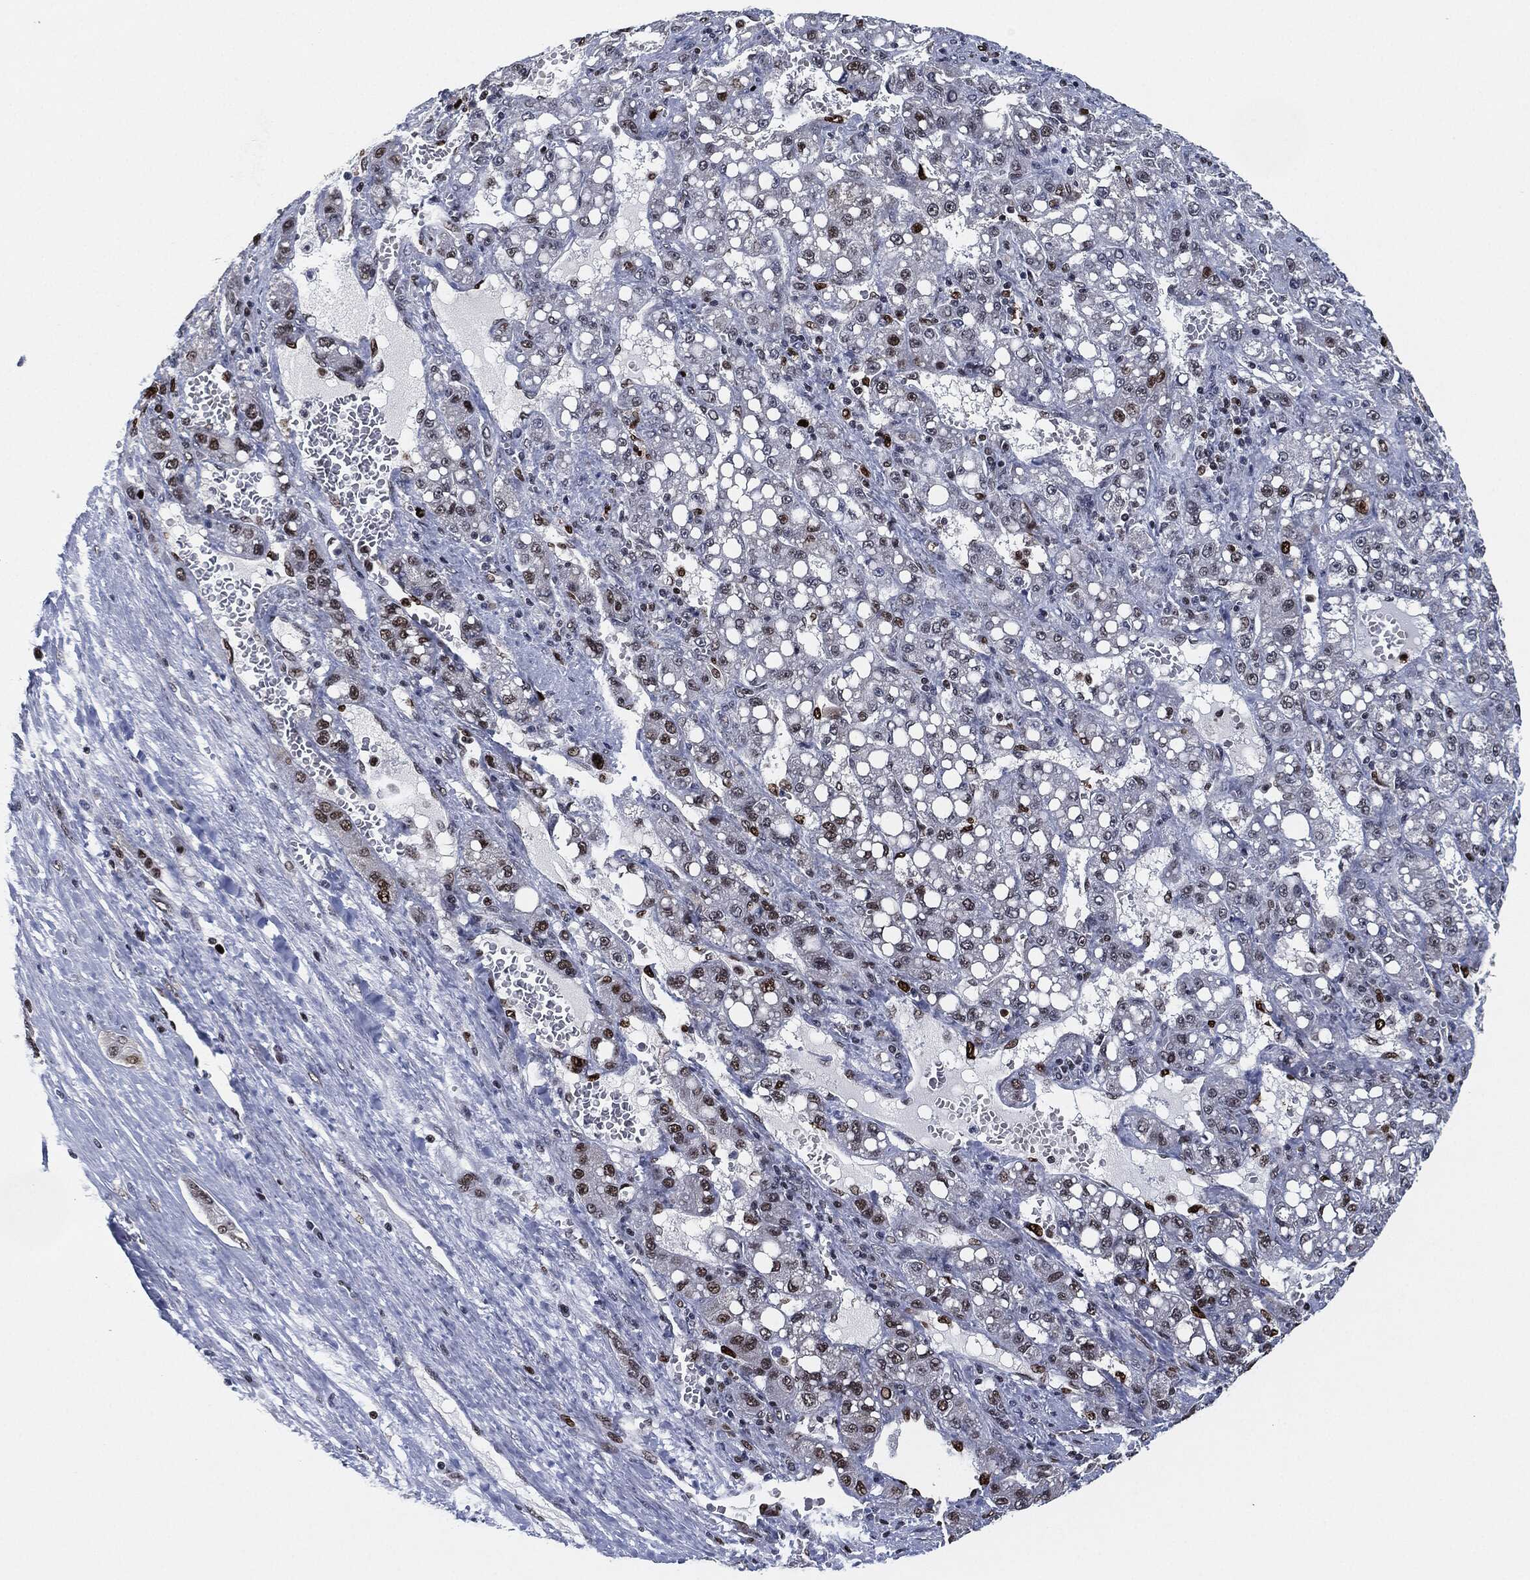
{"staining": {"intensity": "strong", "quantity": "<25%", "location": "nuclear"}, "tissue": "liver cancer", "cell_type": "Tumor cells", "image_type": "cancer", "snomed": [{"axis": "morphology", "description": "Carcinoma, Hepatocellular, NOS"}, {"axis": "topography", "description": "Liver"}], "caption": "Immunohistochemical staining of human liver cancer reveals medium levels of strong nuclear protein staining in approximately <25% of tumor cells.", "gene": "PCNA", "patient": {"sex": "female", "age": 65}}